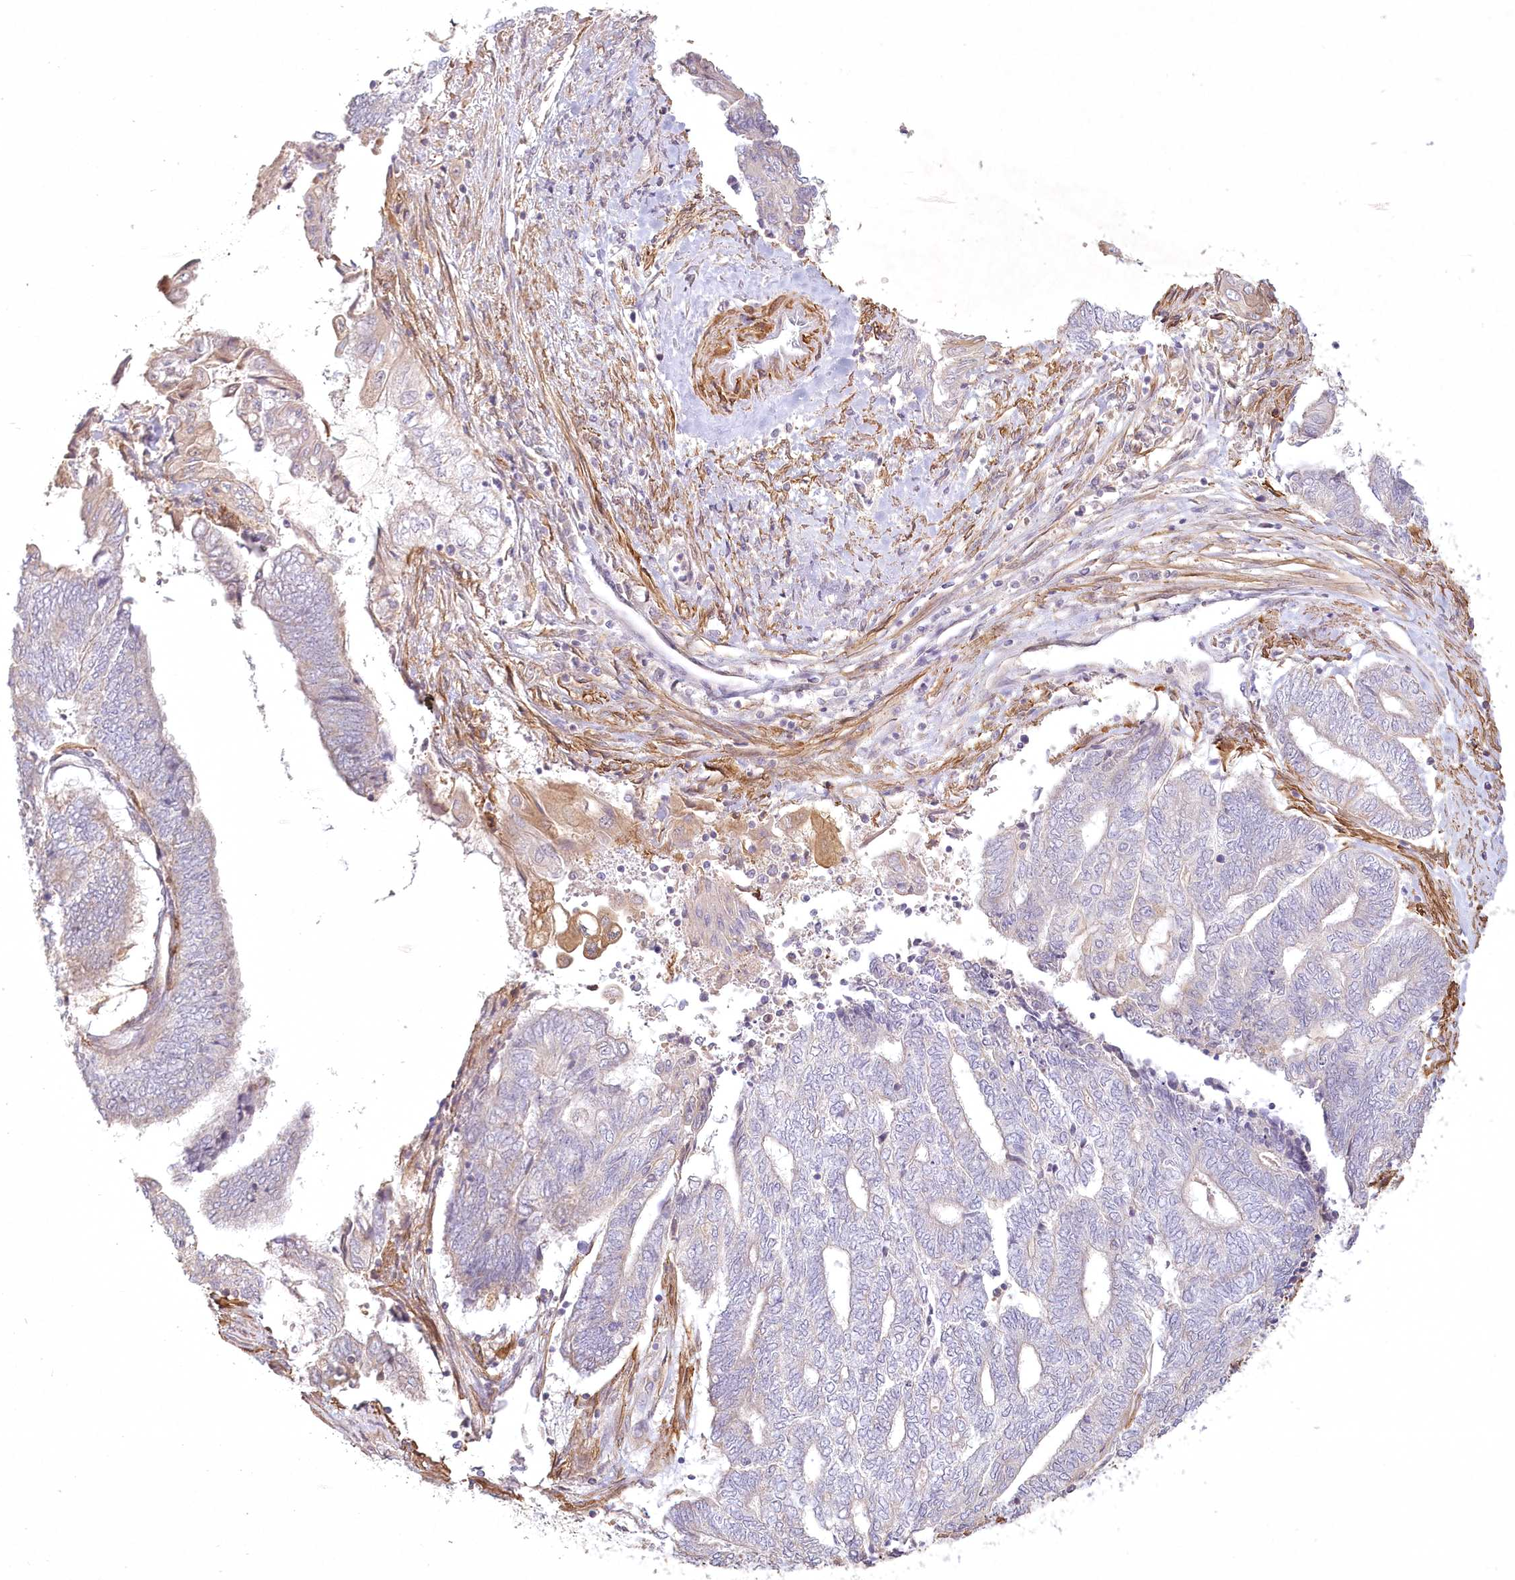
{"staining": {"intensity": "negative", "quantity": "none", "location": "none"}, "tissue": "endometrial cancer", "cell_type": "Tumor cells", "image_type": "cancer", "snomed": [{"axis": "morphology", "description": "Adenocarcinoma, NOS"}, {"axis": "topography", "description": "Uterus"}, {"axis": "topography", "description": "Endometrium"}], "caption": "IHC of human endometrial adenocarcinoma shows no expression in tumor cells.", "gene": "INPP4B", "patient": {"sex": "female", "age": 70}}